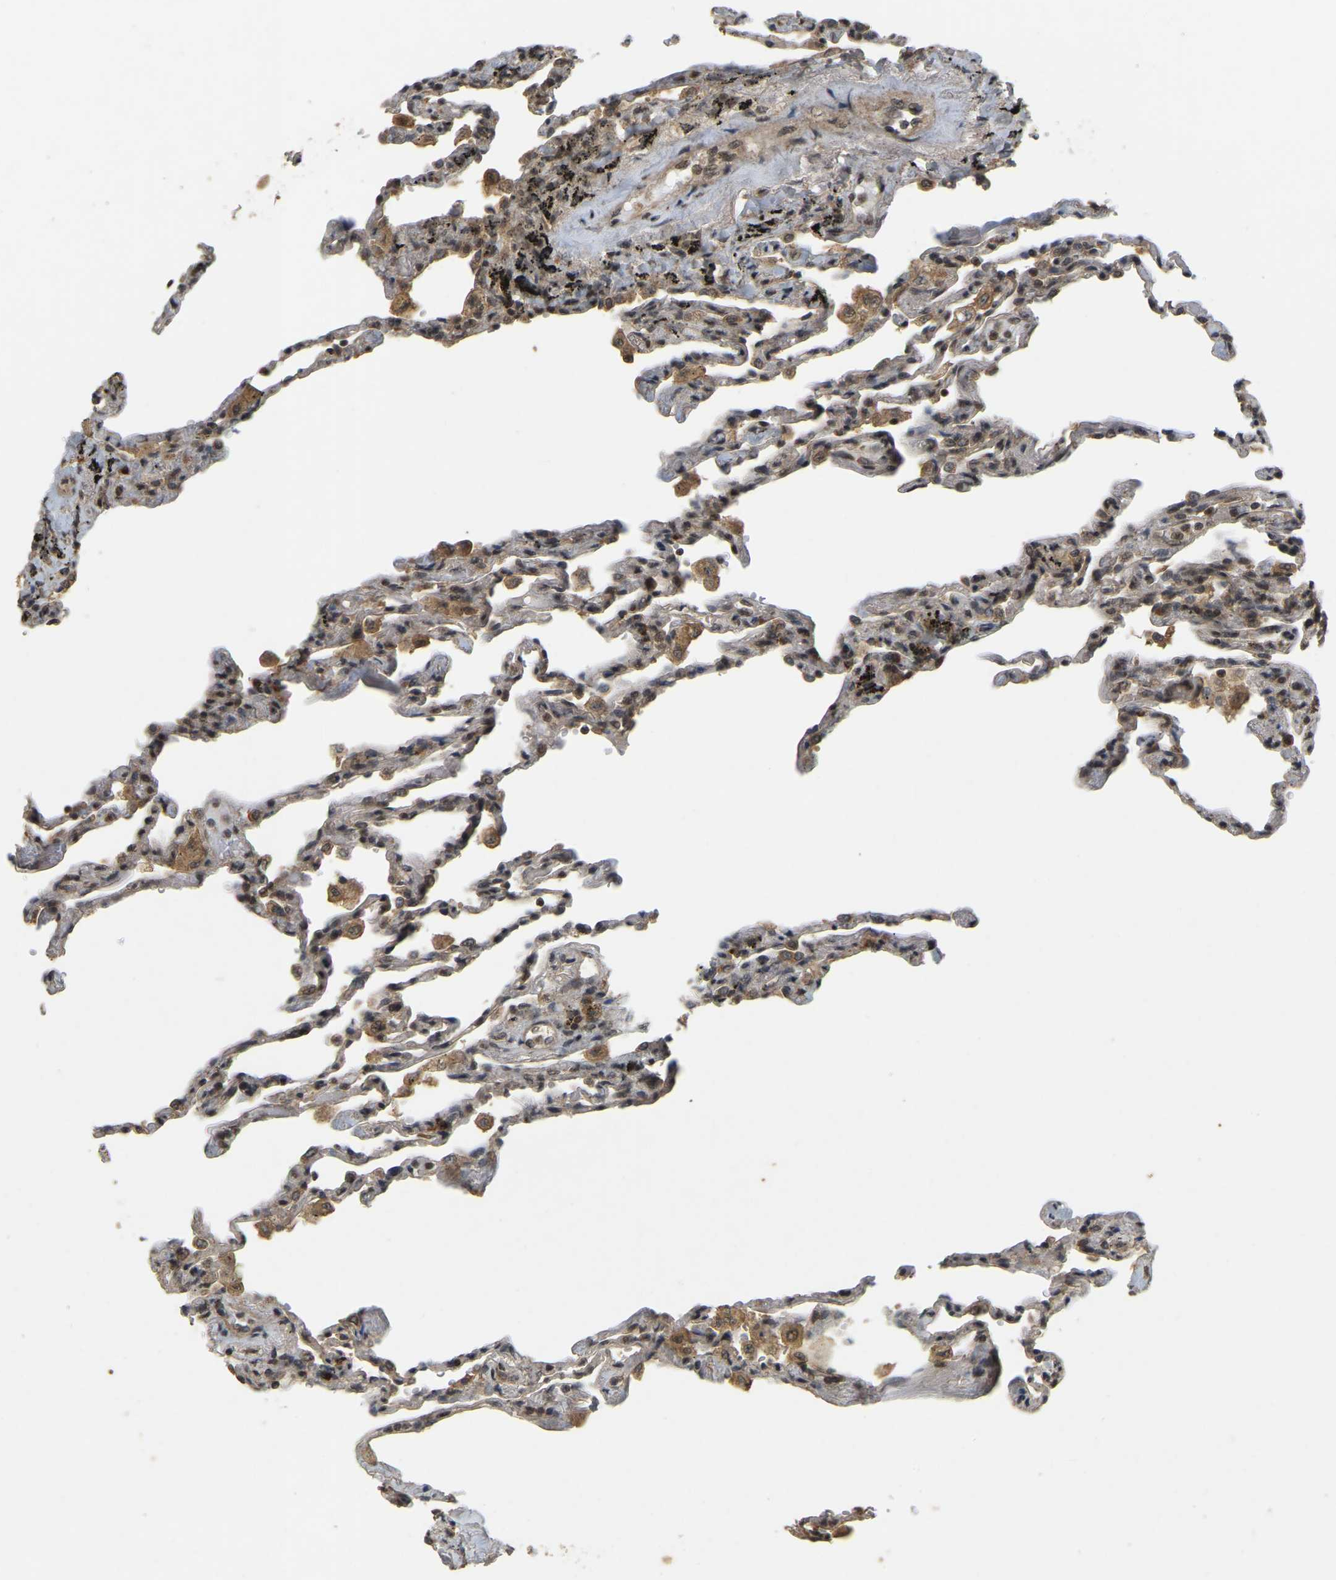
{"staining": {"intensity": "moderate", "quantity": ">75%", "location": "nuclear"}, "tissue": "lung", "cell_type": "Alveolar cells", "image_type": "normal", "snomed": [{"axis": "morphology", "description": "Normal tissue, NOS"}, {"axis": "topography", "description": "Lung"}], "caption": "Human lung stained for a protein (brown) demonstrates moderate nuclear positive expression in approximately >75% of alveolar cells.", "gene": "BRF2", "patient": {"sex": "male", "age": 59}}